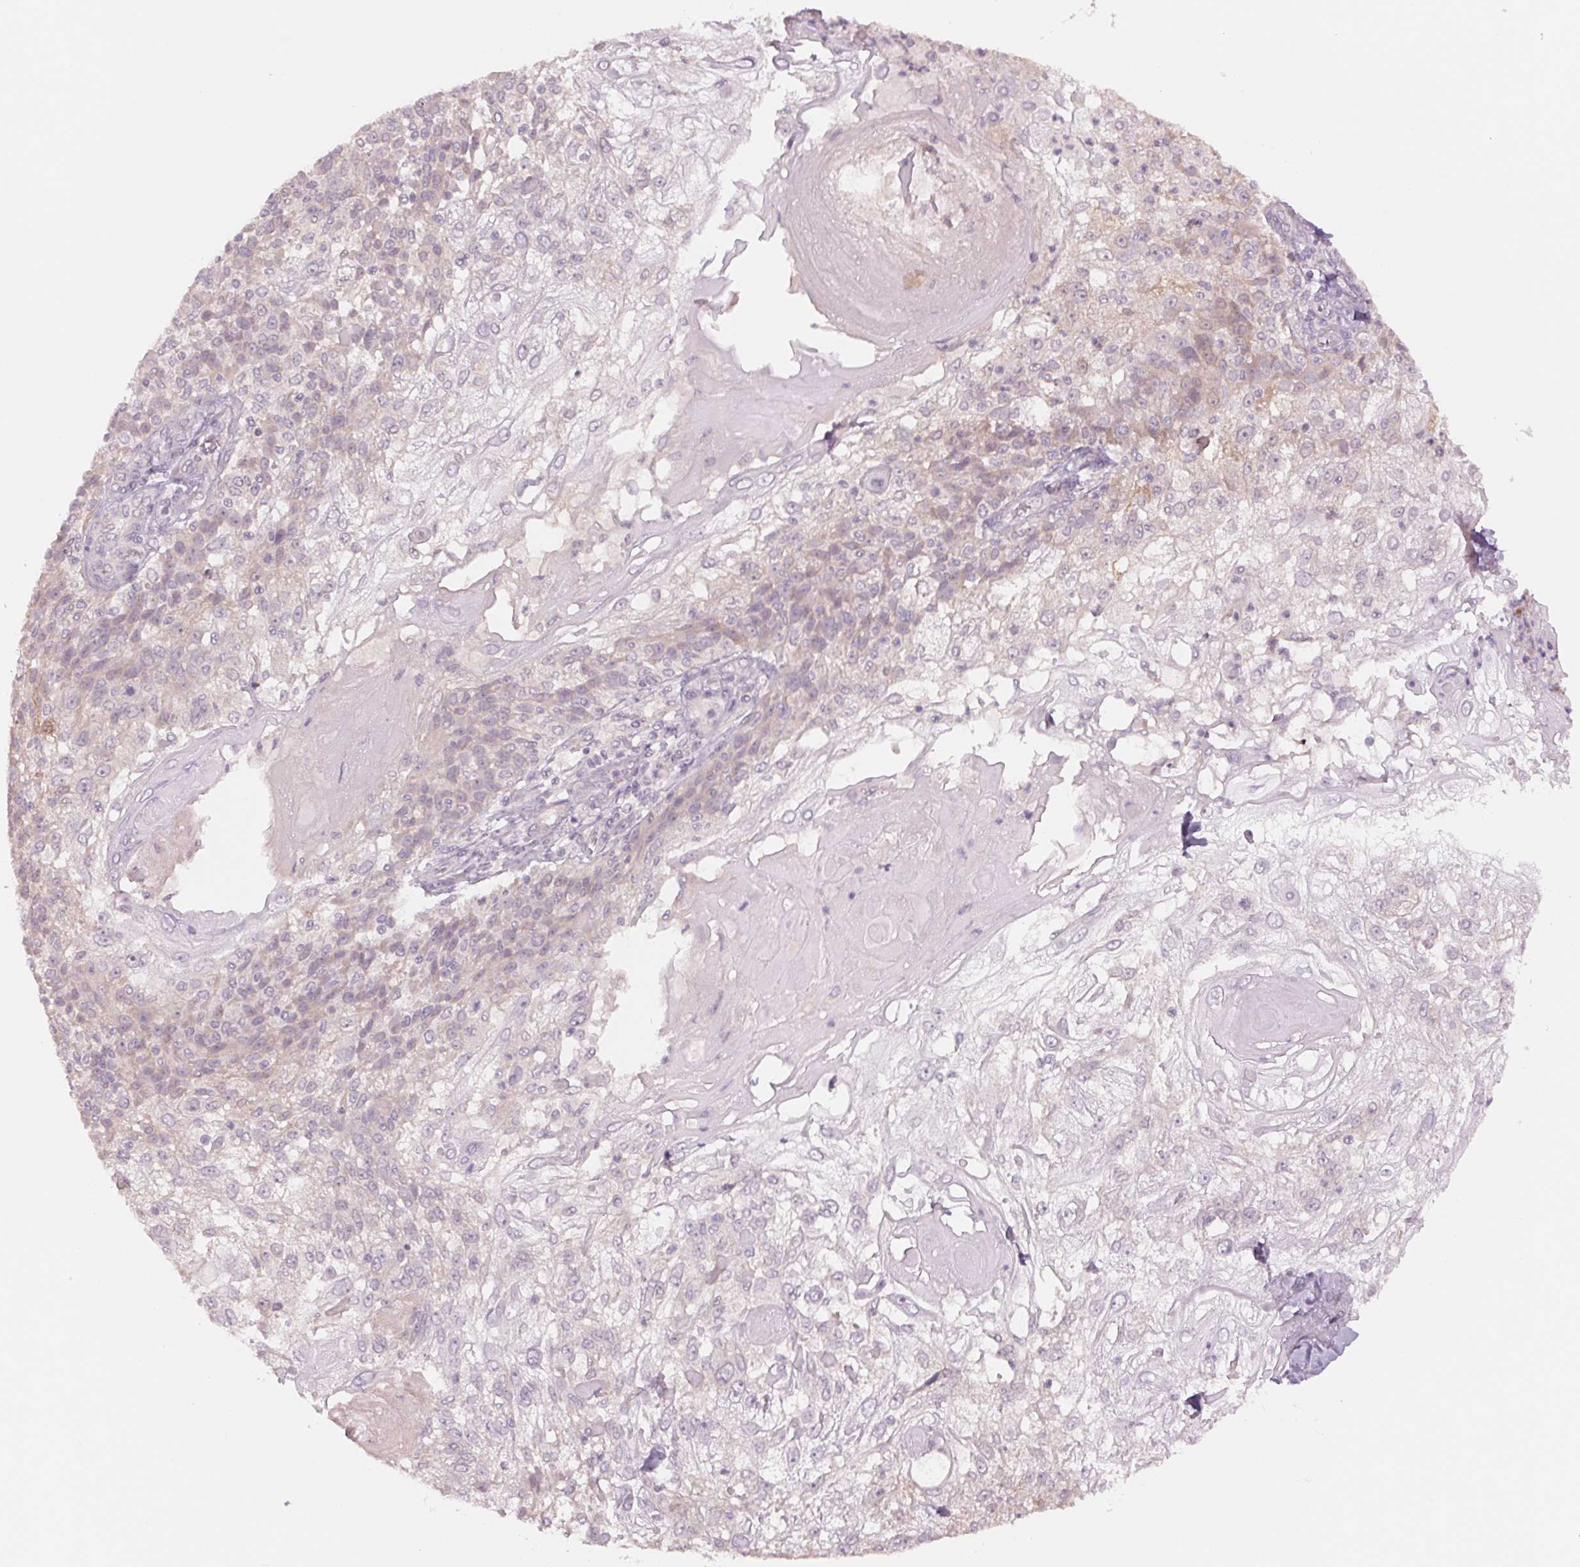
{"staining": {"intensity": "weak", "quantity": "<25%", "location": "cytoplasmic/membranous"}, "tissue": "skin cancer", "cell_type": "Tumor cells", "image_type": "cancer", "snomed": [{"axis": "morphology", "description": "Normal tissue, NOS"}, {"axis": "morphology", "description": "Squamous cell carcinoma, NOS"}, {"axis": "topography", "description": "Skin"}], "caption": "Immunohistochemistry (IHC) of human skin squamous cell carcinoma displays no positivity in tumor cells.", "gene": "PPIA", "patient": {"sex": "female", "age": 83}}